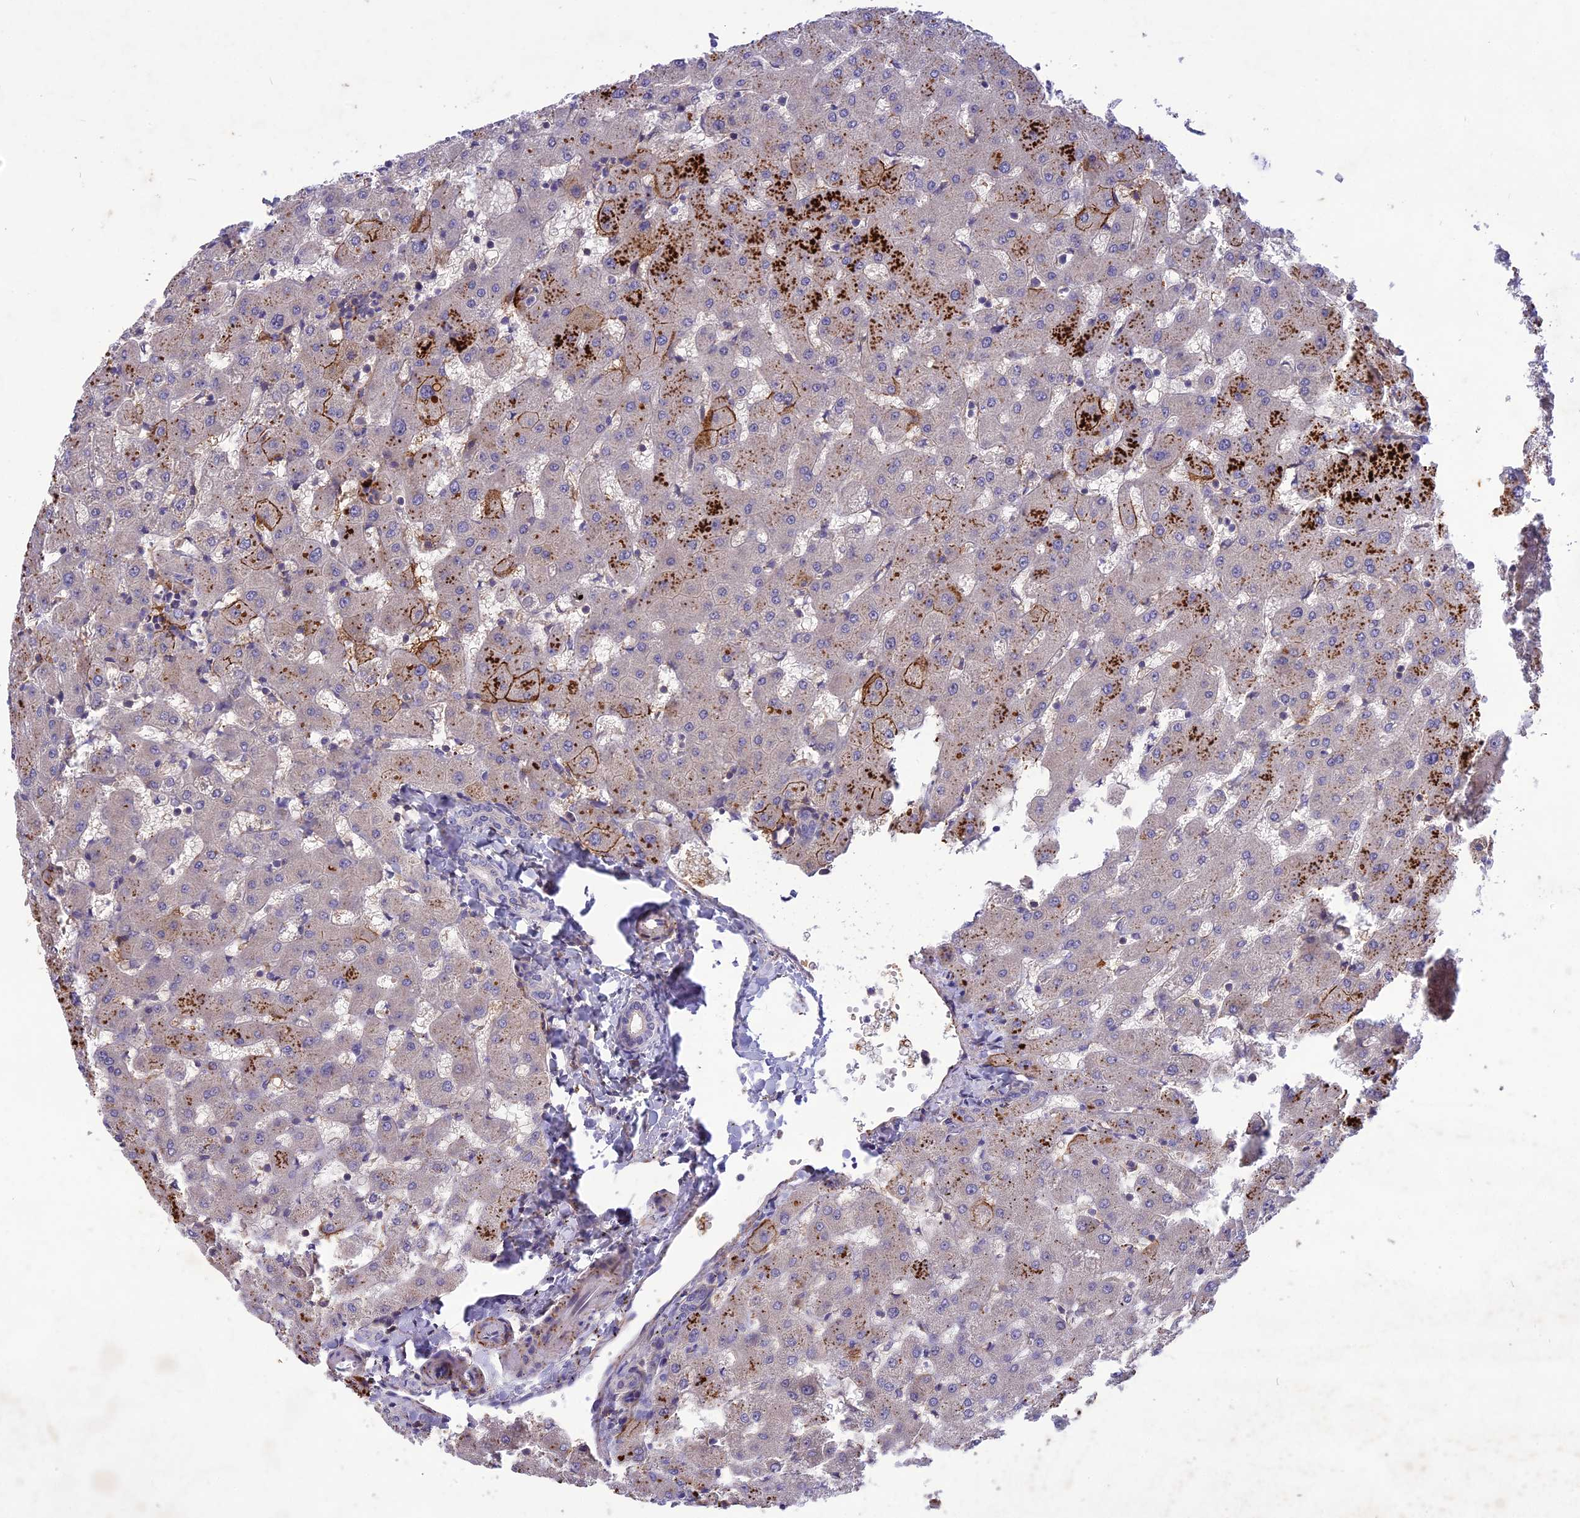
{"staining": {"intensity": "negative", "quantity": "none", "location": "none"}, "tissue": "liver", "cell_type": "Cholangiocytes", "image_type": "normal", "snomed": [{"axis": "morphology", "description": "Normal tissue, NOS"}, {"axis": "topography", "description": "Liver"}], "caption": "High power microscopy photomicrograph of an immunohistochemistry (IHC) histopathology image of benign liver, revealing no significant positivity in cholangiocytes. (DAB (3,3'-diaminobenzidine) immunohistochemistry (IHC), high magnification).", "gene": "ADO", "patient": {"sex": "female", "age": 63}}